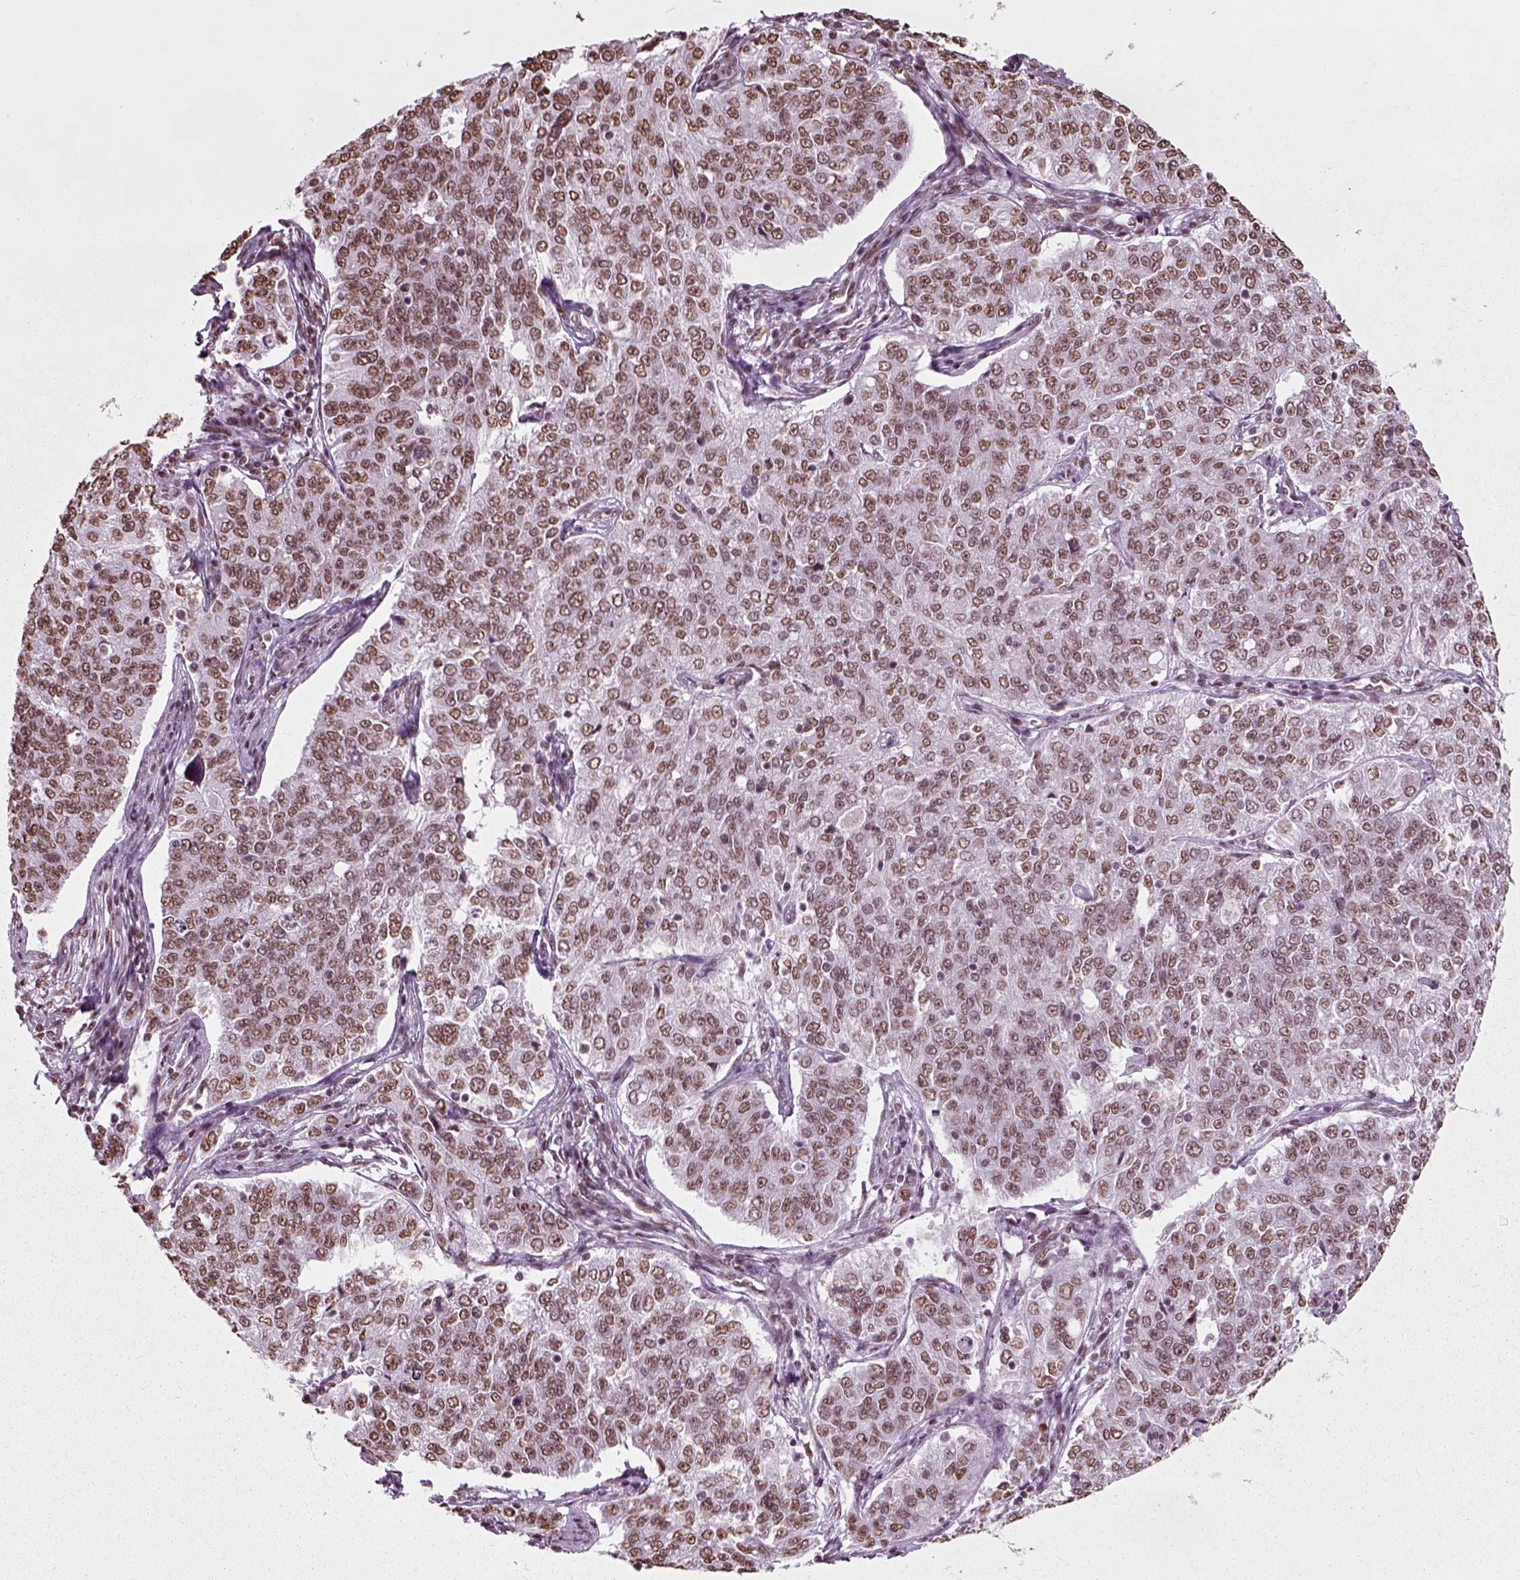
{"staining": {"intensity": "moderate", "quantity": ">75%", "location": "nuclear"}, "tissue": "endometrial cancer", "cell_type": "Tumor cells", "image_type": "cancer", "snomed": [{"axis": "morphology", "description": "Adenocarcinoma, NOS"}, {"axis": "topography", "description": "Endometrium"}], "caption": "Moderate nuclear protein expression is present in approximately >75% of tumor cells in endometrial adenocarcinoma. The staining was performed using DAB (3,3'-diaminobenzidine), with brown indicating positive protein expression. Nuclei are stained blue with hematoxylin.", "gene": "POLR1H", "patient": {"sex": "female", "age": 43}}